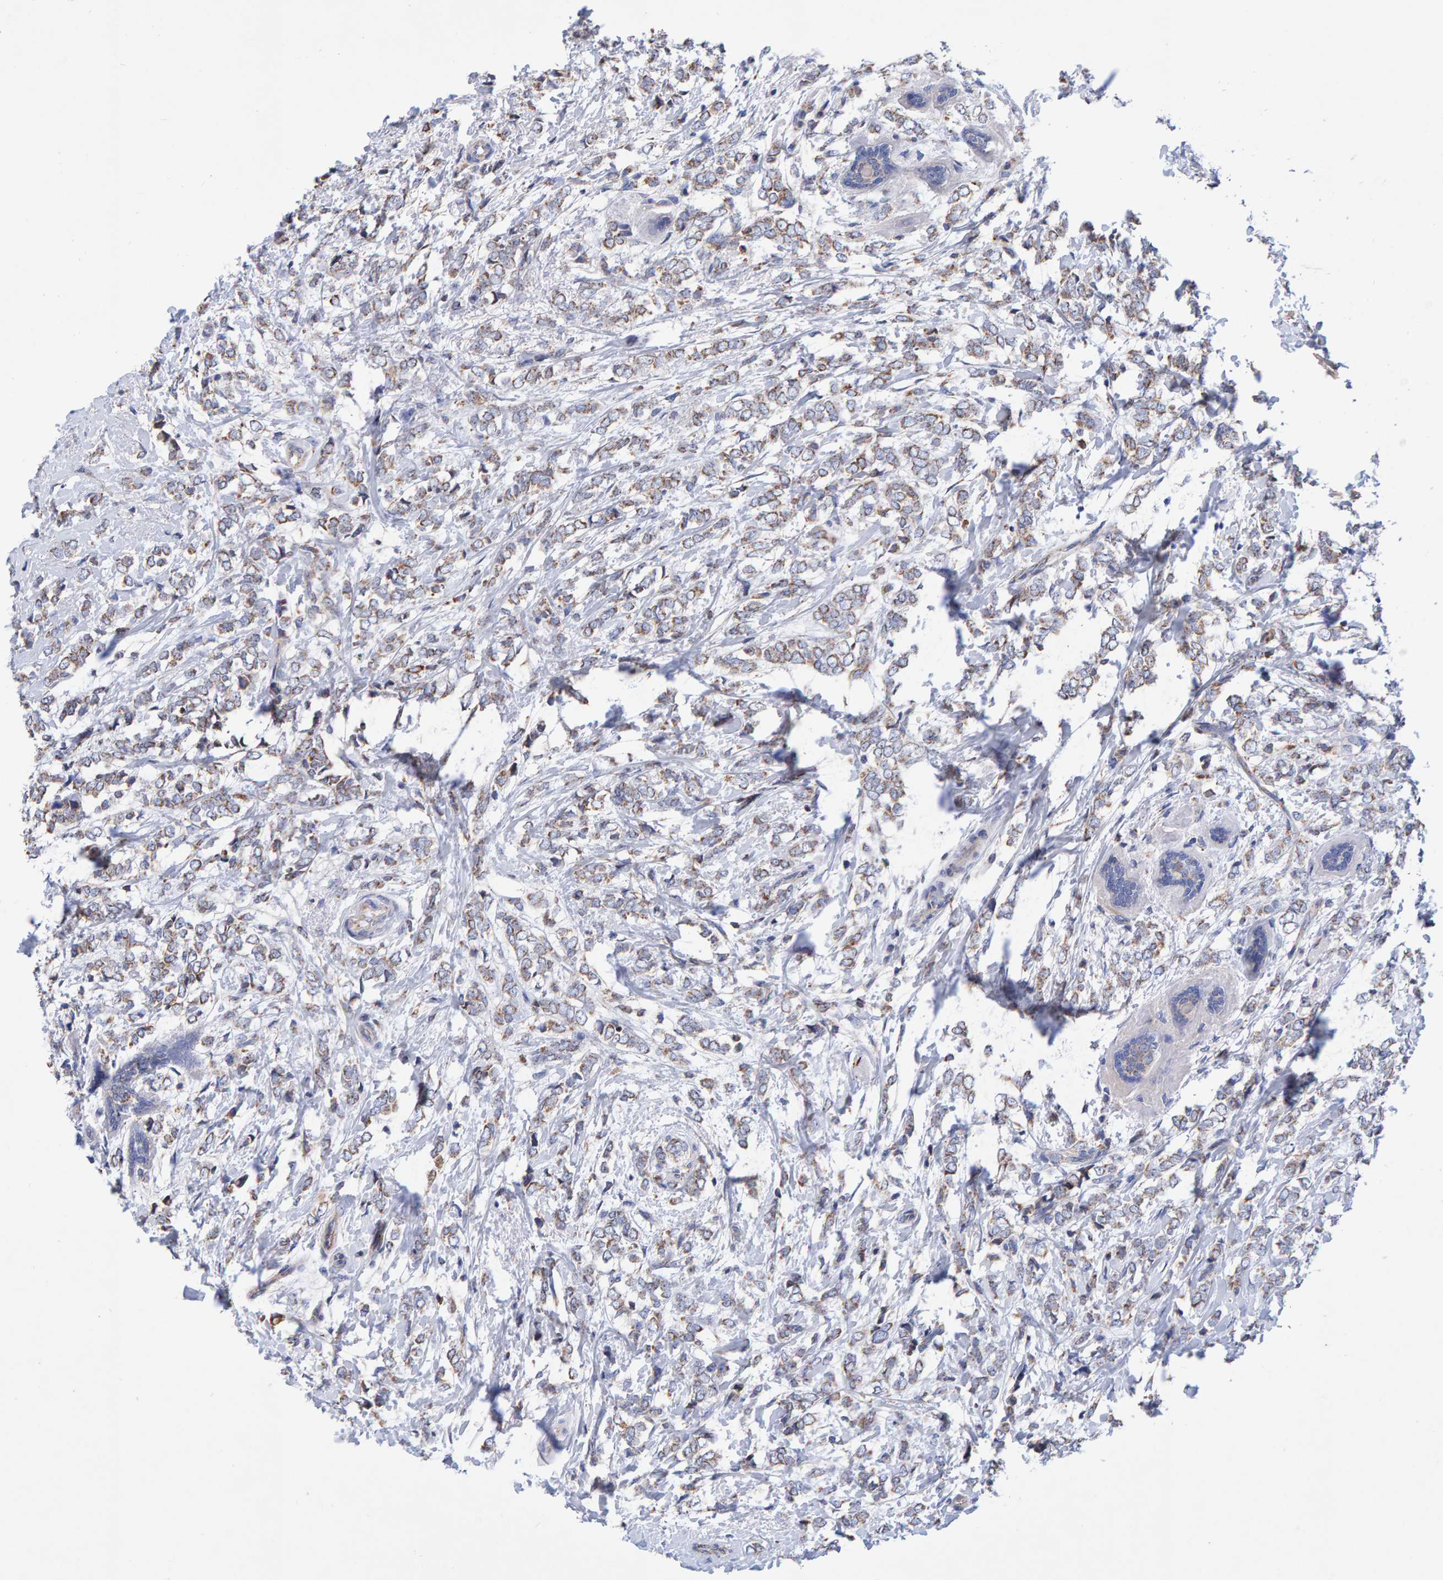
{"staining": {"intensity": "weak", "quantity": ">75%", "location": "cytoplasmic/membranous"}, "tissue": "breast cancer", "cell_type": "Tumor cells", "image_type": "cancer", "snomed": [{"axis": "morphology", "description": "Normal tissue, NOS"}, {"axis": "morphology", "description": "Lobular carcinoma"}, {"axis": "topography", "description": "Breast"}], "caption": "A low amount of weak cytoplasmic/membranous staining is present in about >75% of tumor cells in breast cancer tissue.", "gene": "EFR3A", "patient": {"sex": "female", "age": 47}}